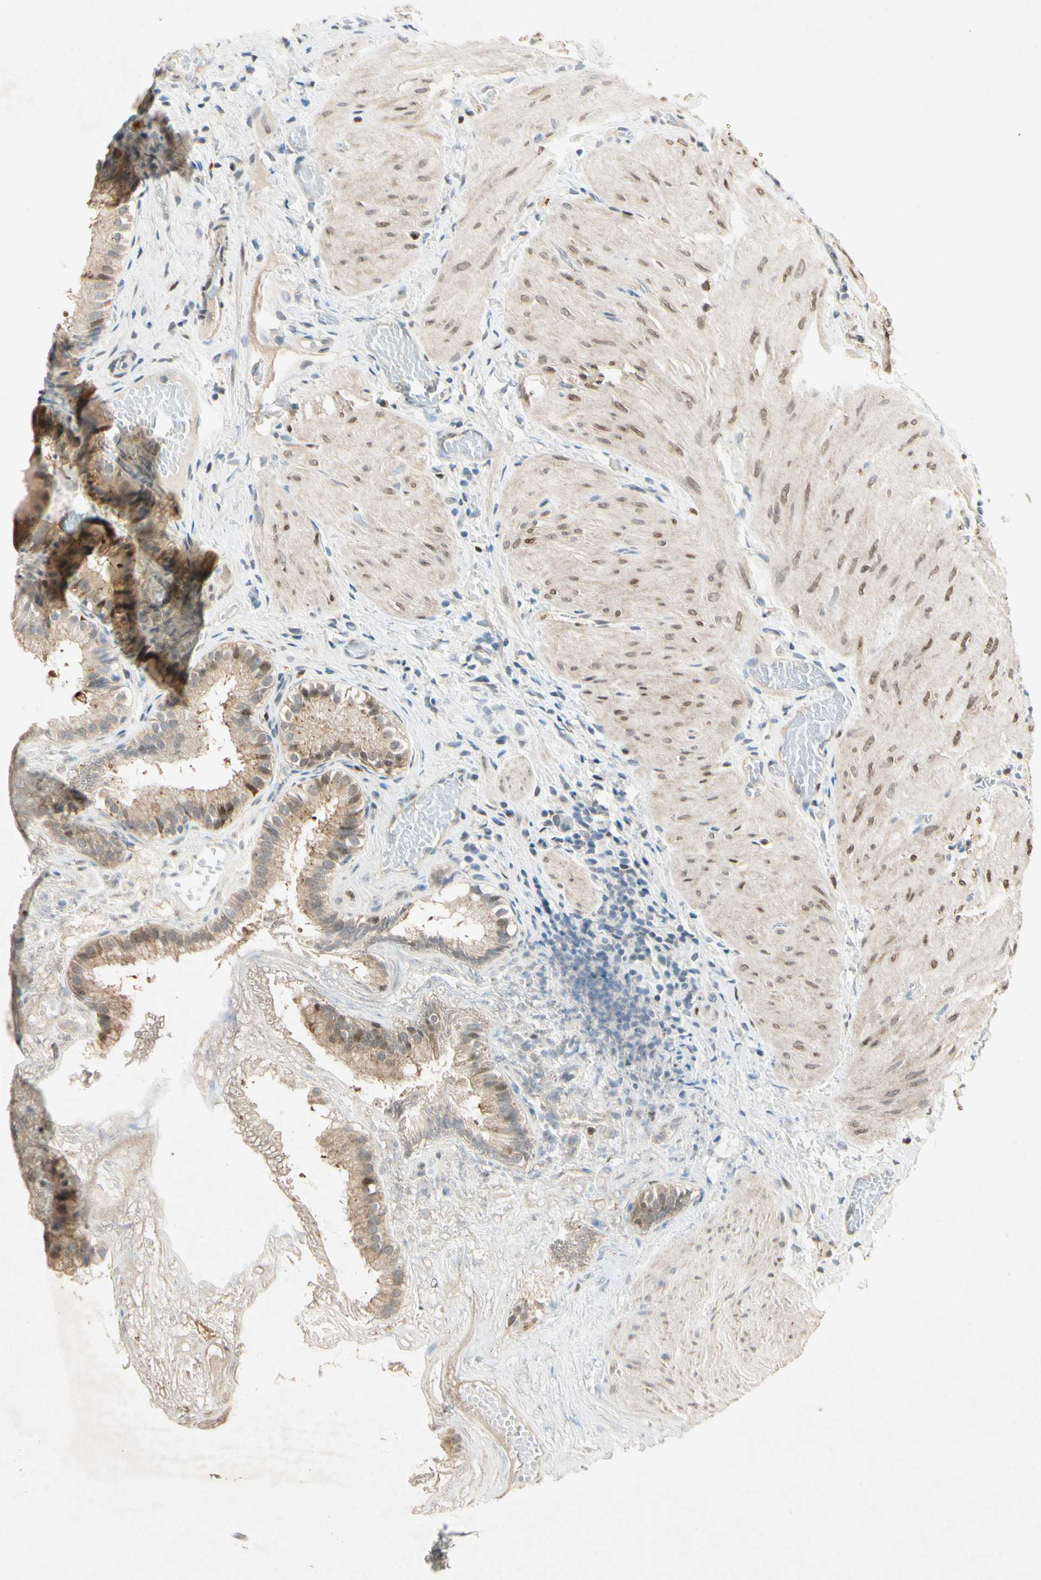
{"staining": {"intensity": "moderate", "quantity": "25%-75%", "location": "cytoplasmic/membranous,nuclear"}, "tissue": "gallbladder", "cell_type": "Glandular cells", "image_type": "normal", "snomed": [{"axis": "morphology", "description": "Normal tissue, NOS"}, {"axis": "topography", "description": "Gallbladder"}], "caption": "A micrograph of gallbladder stained for a protein reveals moderate cytoplasmic/membranous,nuclear brown staining in glandular cells.", "gene": "HSPA1B", "patient": {"sex": "female", "age": 26}}